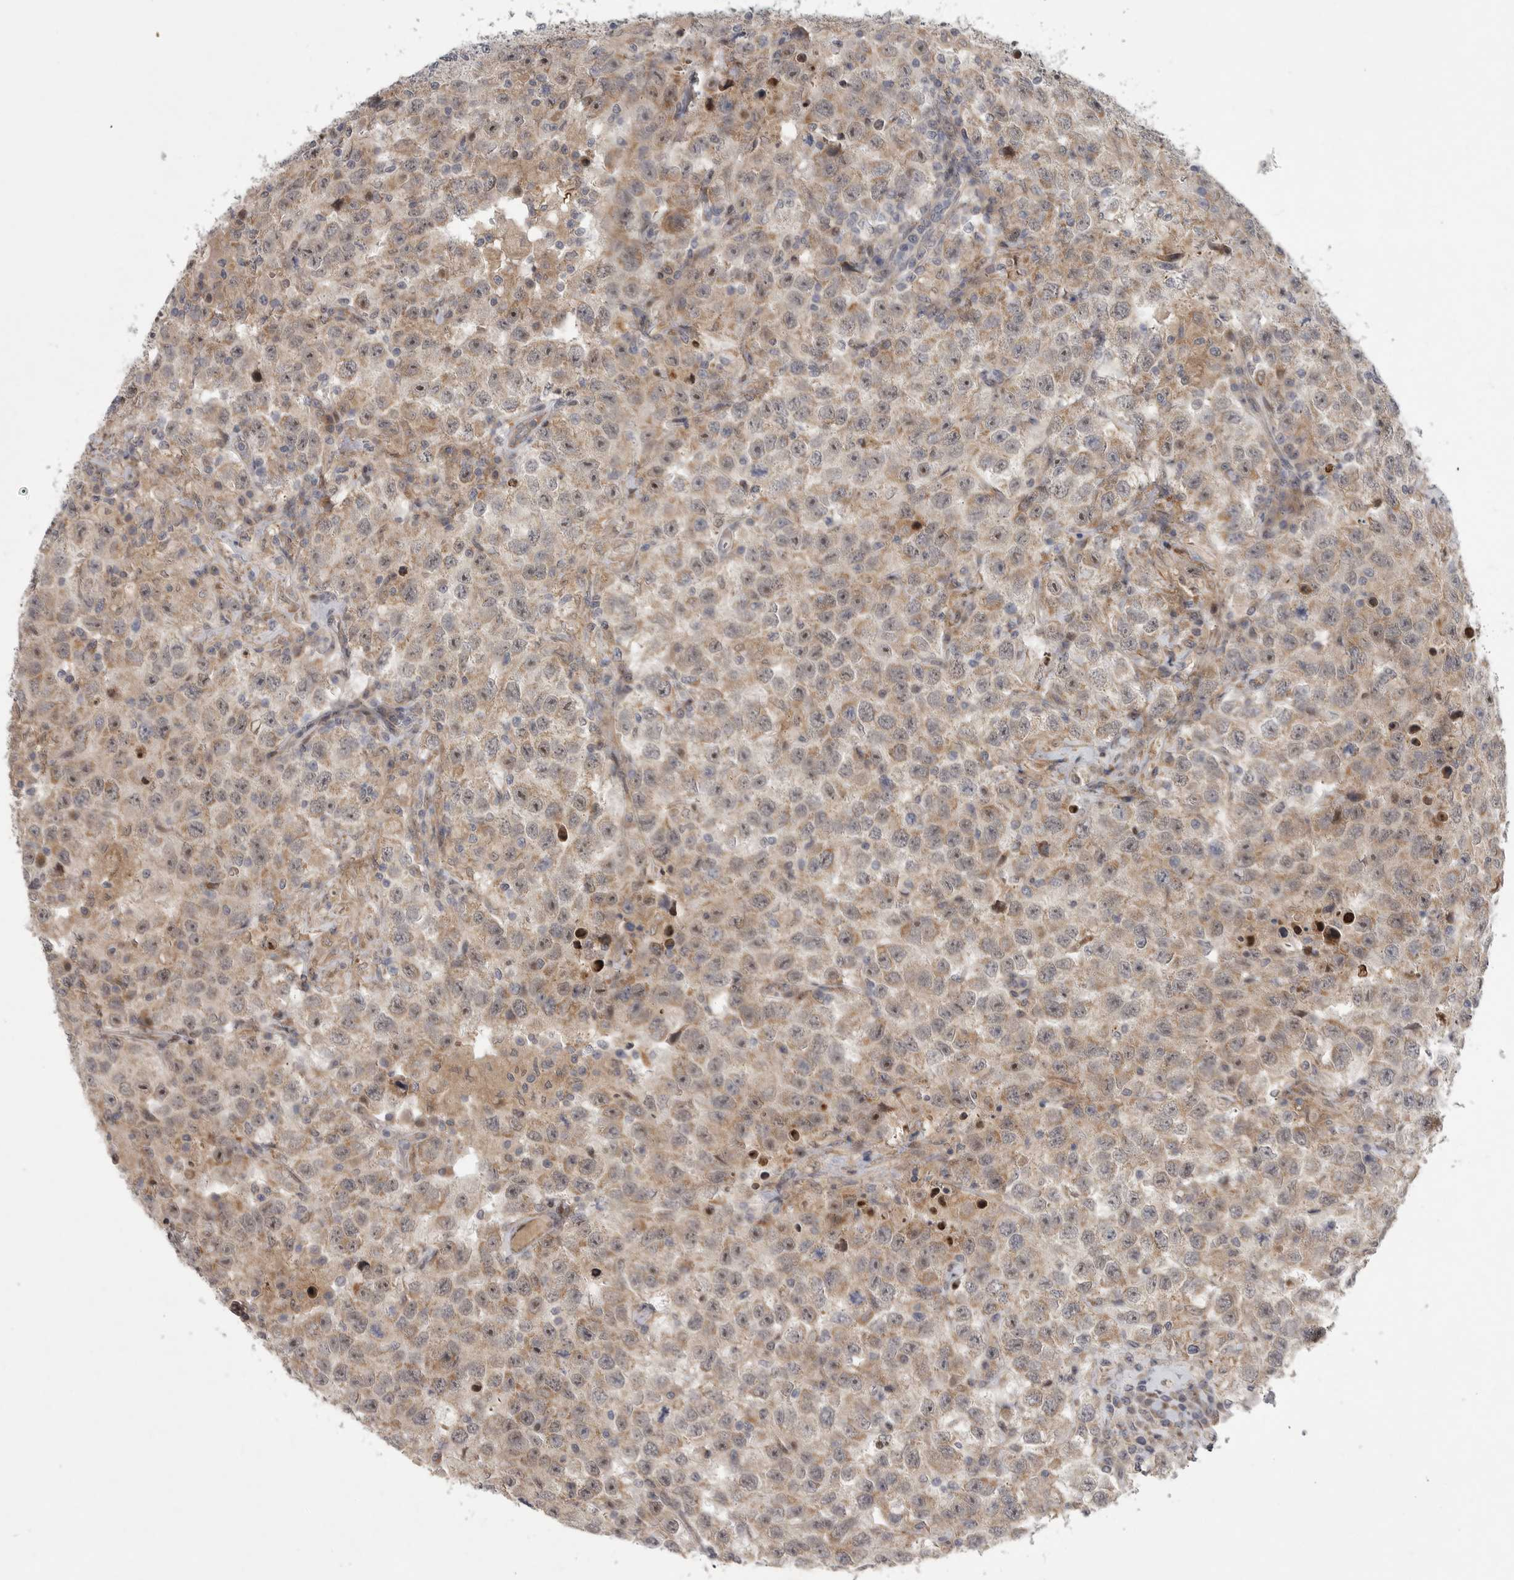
{"staining": {"intensity": "moderate", "quantity": ">75%", "location": "cytoplasmic/membranous"}, "tissue": "testis cancer", "cell_type": "Tumor cells", "image_type": "cancer", "snomed": [{"axis": "morphology", "description": "Seminoma, NOS"}, {"axis": "topography", "description": "Testis"}], "caption": "High-magnification brightfield microscopy of seminoma (testis) stained with DAB (brown) and counterstained with hematoxylin (blue). tumor cells exhibit moderate cytoplasmic/membranous positivity is present in about>75% of cells. The protein is shown in brown color, while the nuclei are stained blue.", "gene": "FBXO43", "patient": {"sex": "male", "age": 41}}